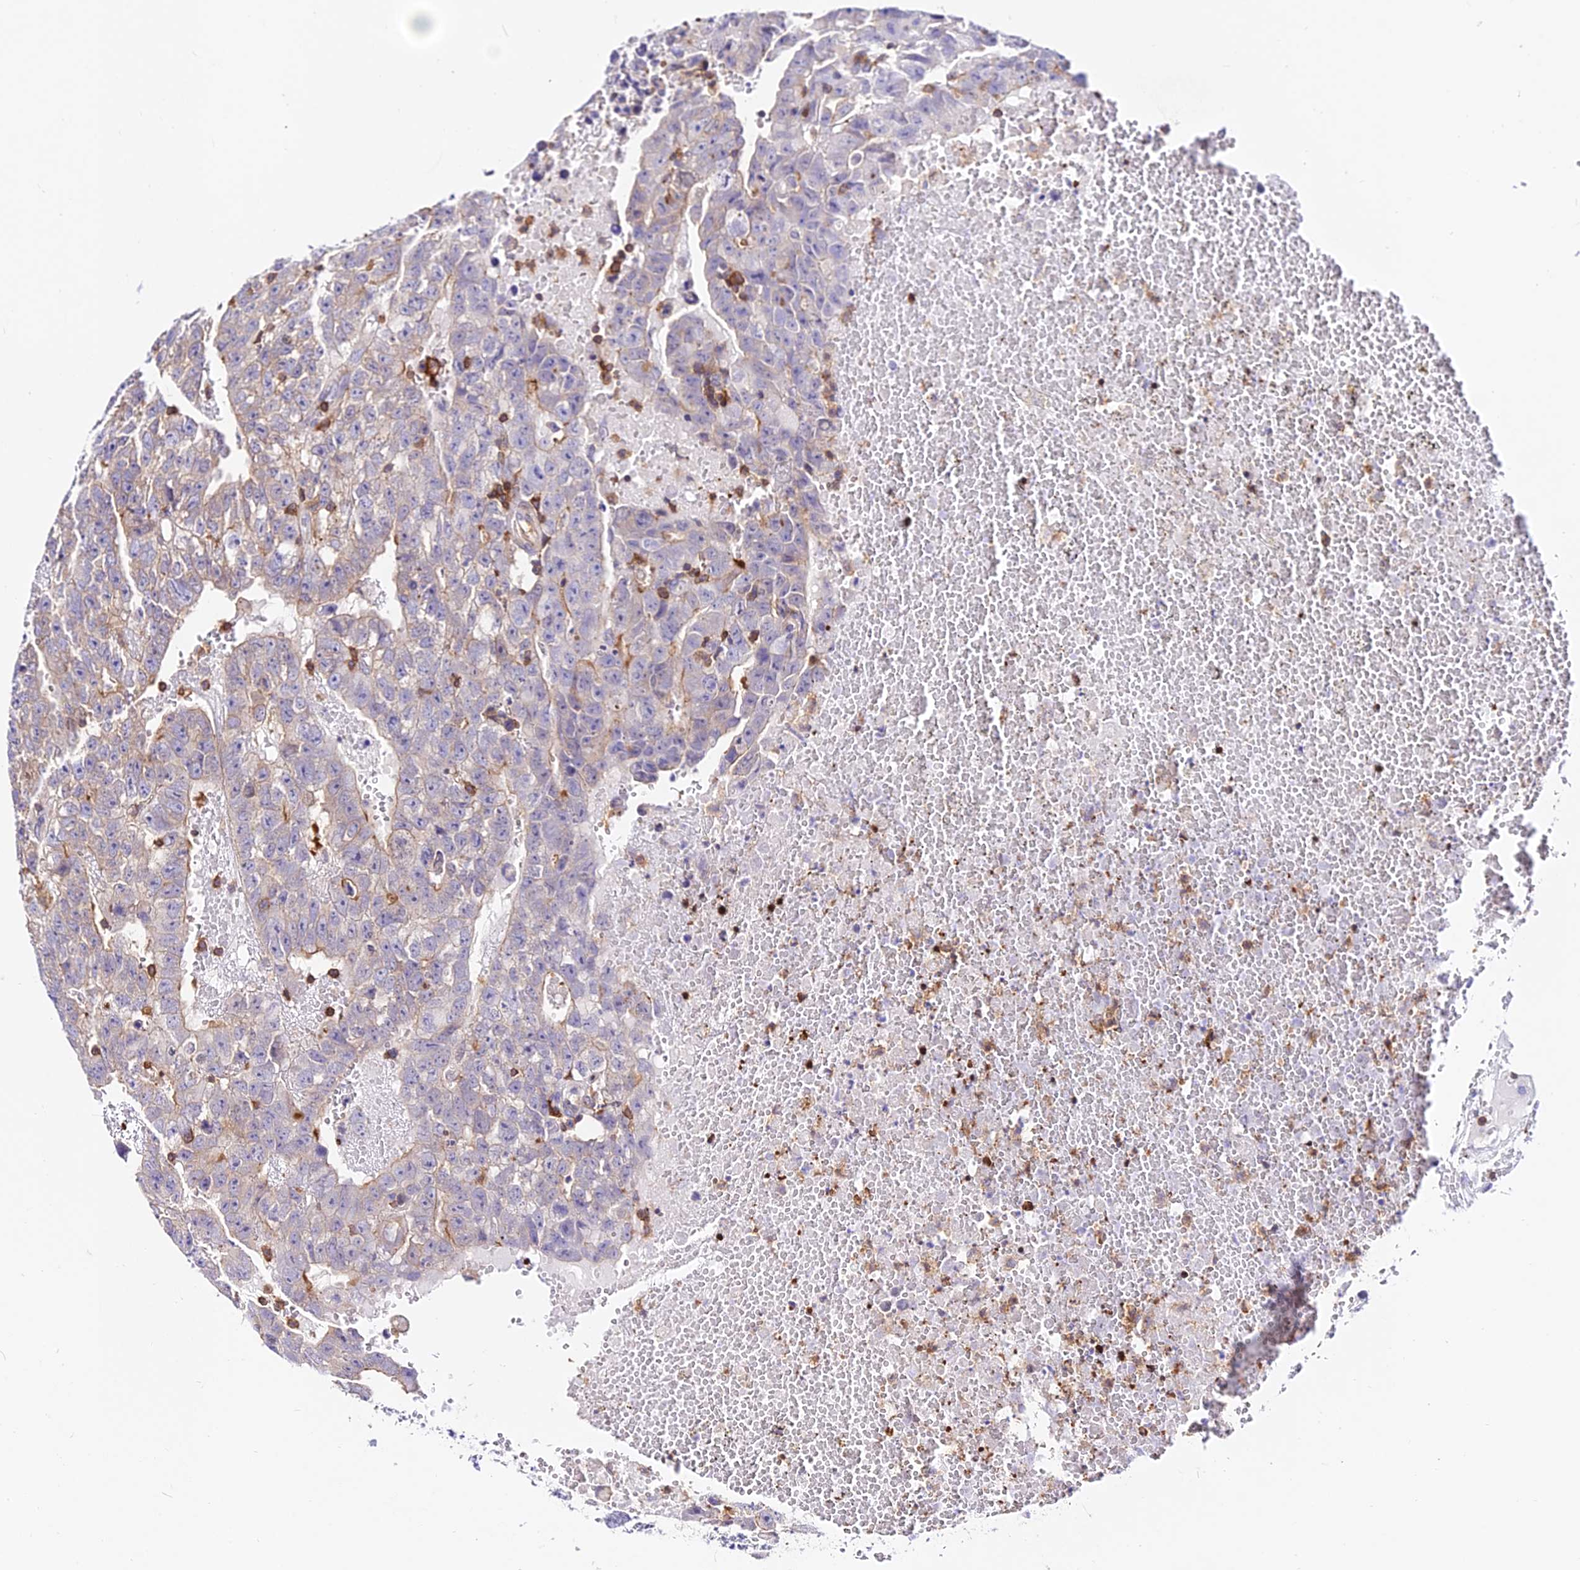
{"staining": {"intensity": "weak", "quantity": "<25%", "location": "cytoplasmic/membranous"}, "tissue": "testis cancer", "cell_type": "Tumor cells", "image_type": "cancer", "snomed": [{"axis": "morphology", "description": "Carcinoma, Embryonal, NOS"}, {"axis": "topography", "description": "Testis"}], "caption": "This is an IHC image of testis cancer. There is no positivity in tumor cells.", "gene": "CSRP1", "patient": {"sex": "male", "age": 25}}